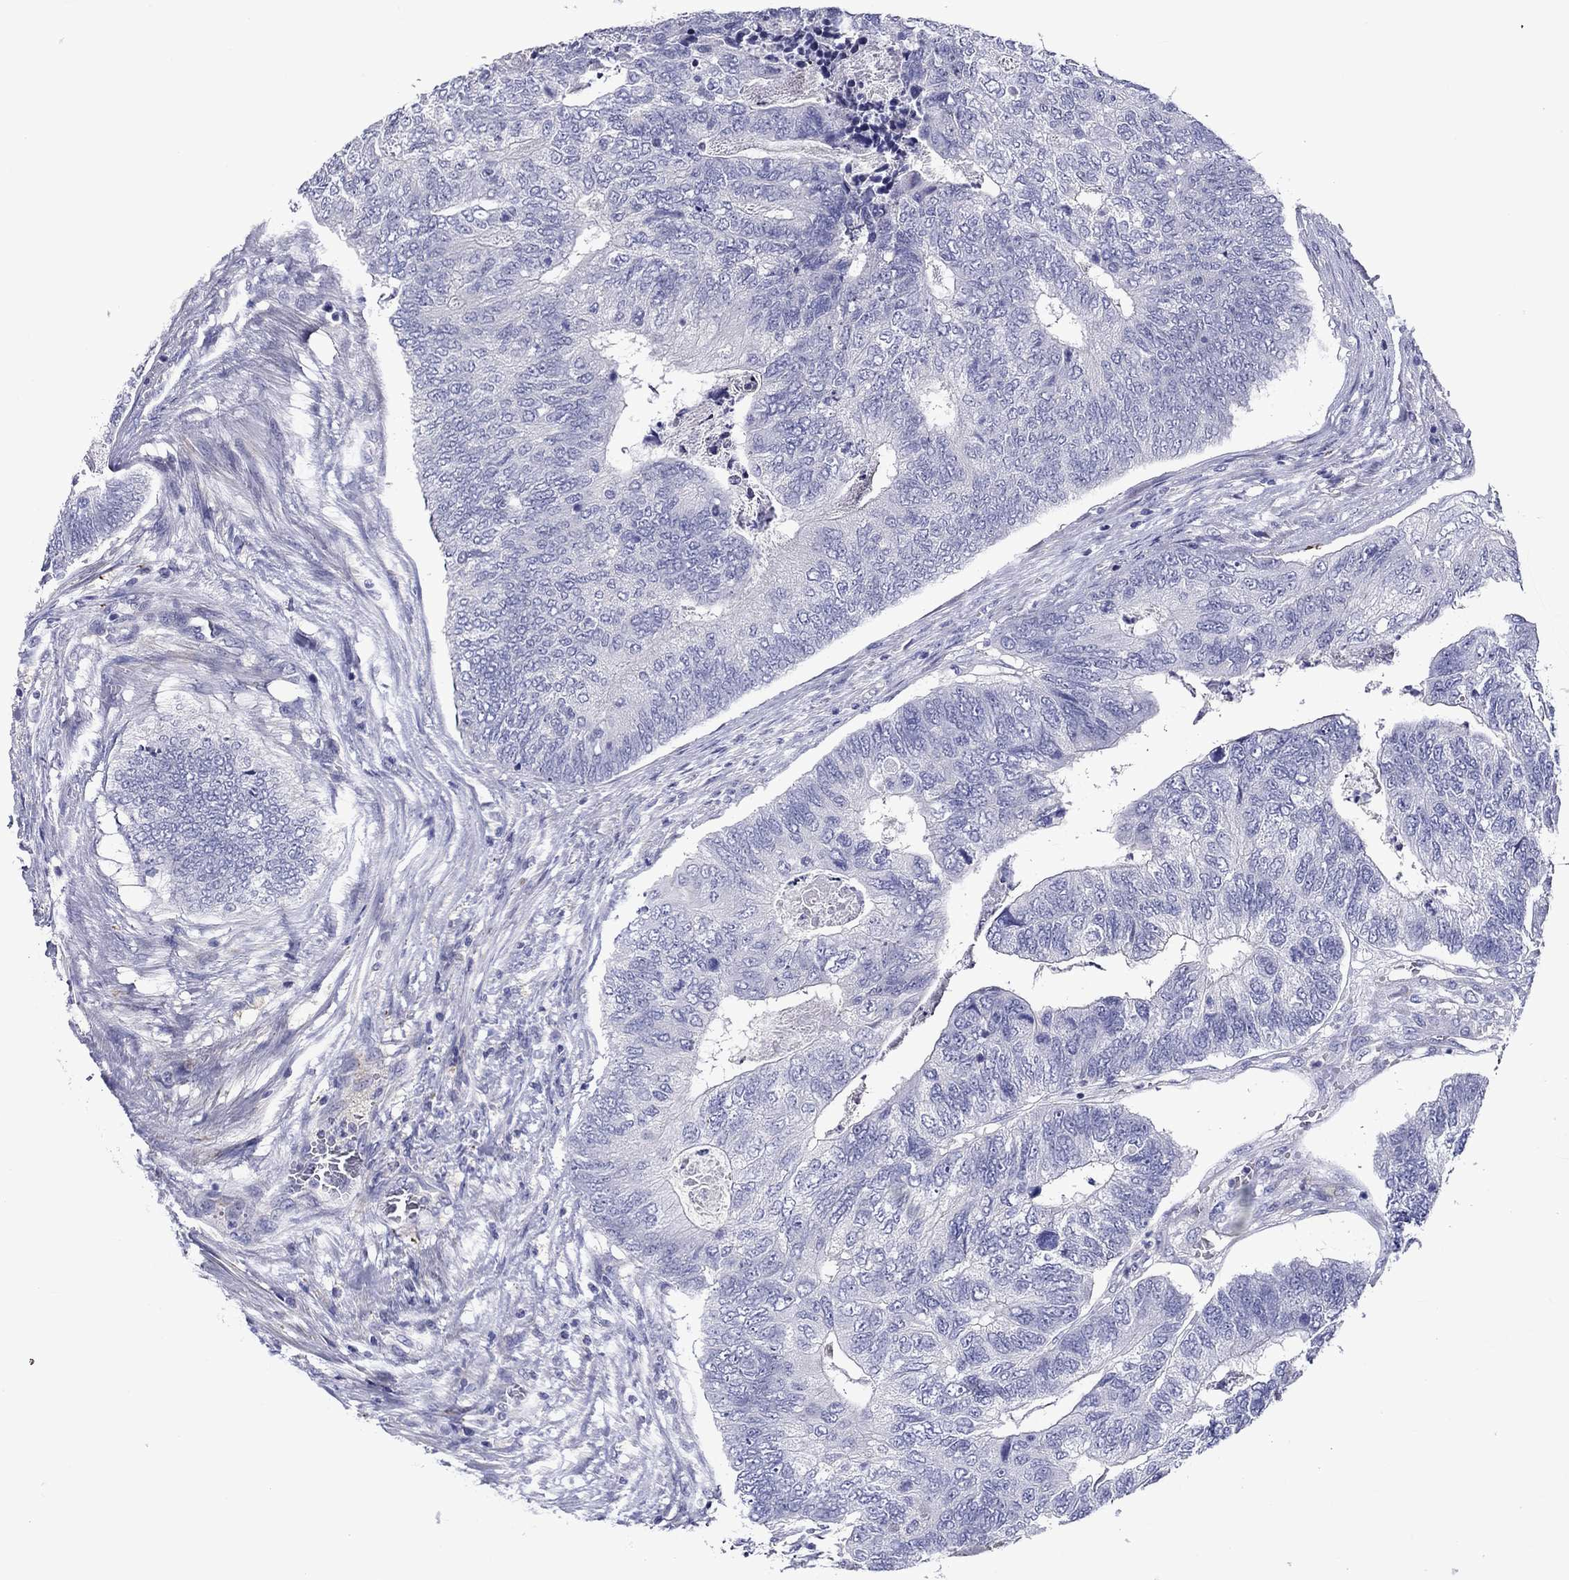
{"staining": {"intensity": "negative", "quantity": "none", "location": "none"}, "tissue": "colorectal cancer", "cell_type": "Tumor cells", "image_type": "cancer", "snomed": [{"axis": "morphology", "description": "Adenocarcinoma, NOS"}, {"axis": "topography", "description": "Colon"}], "caption": "Colorectal adenocarcinoma stained for a protein using immunohistochemistry exhibits no expression tumor cells.", "gene": "CNDP1", "patient": {"sex": "female", "age": 67}}